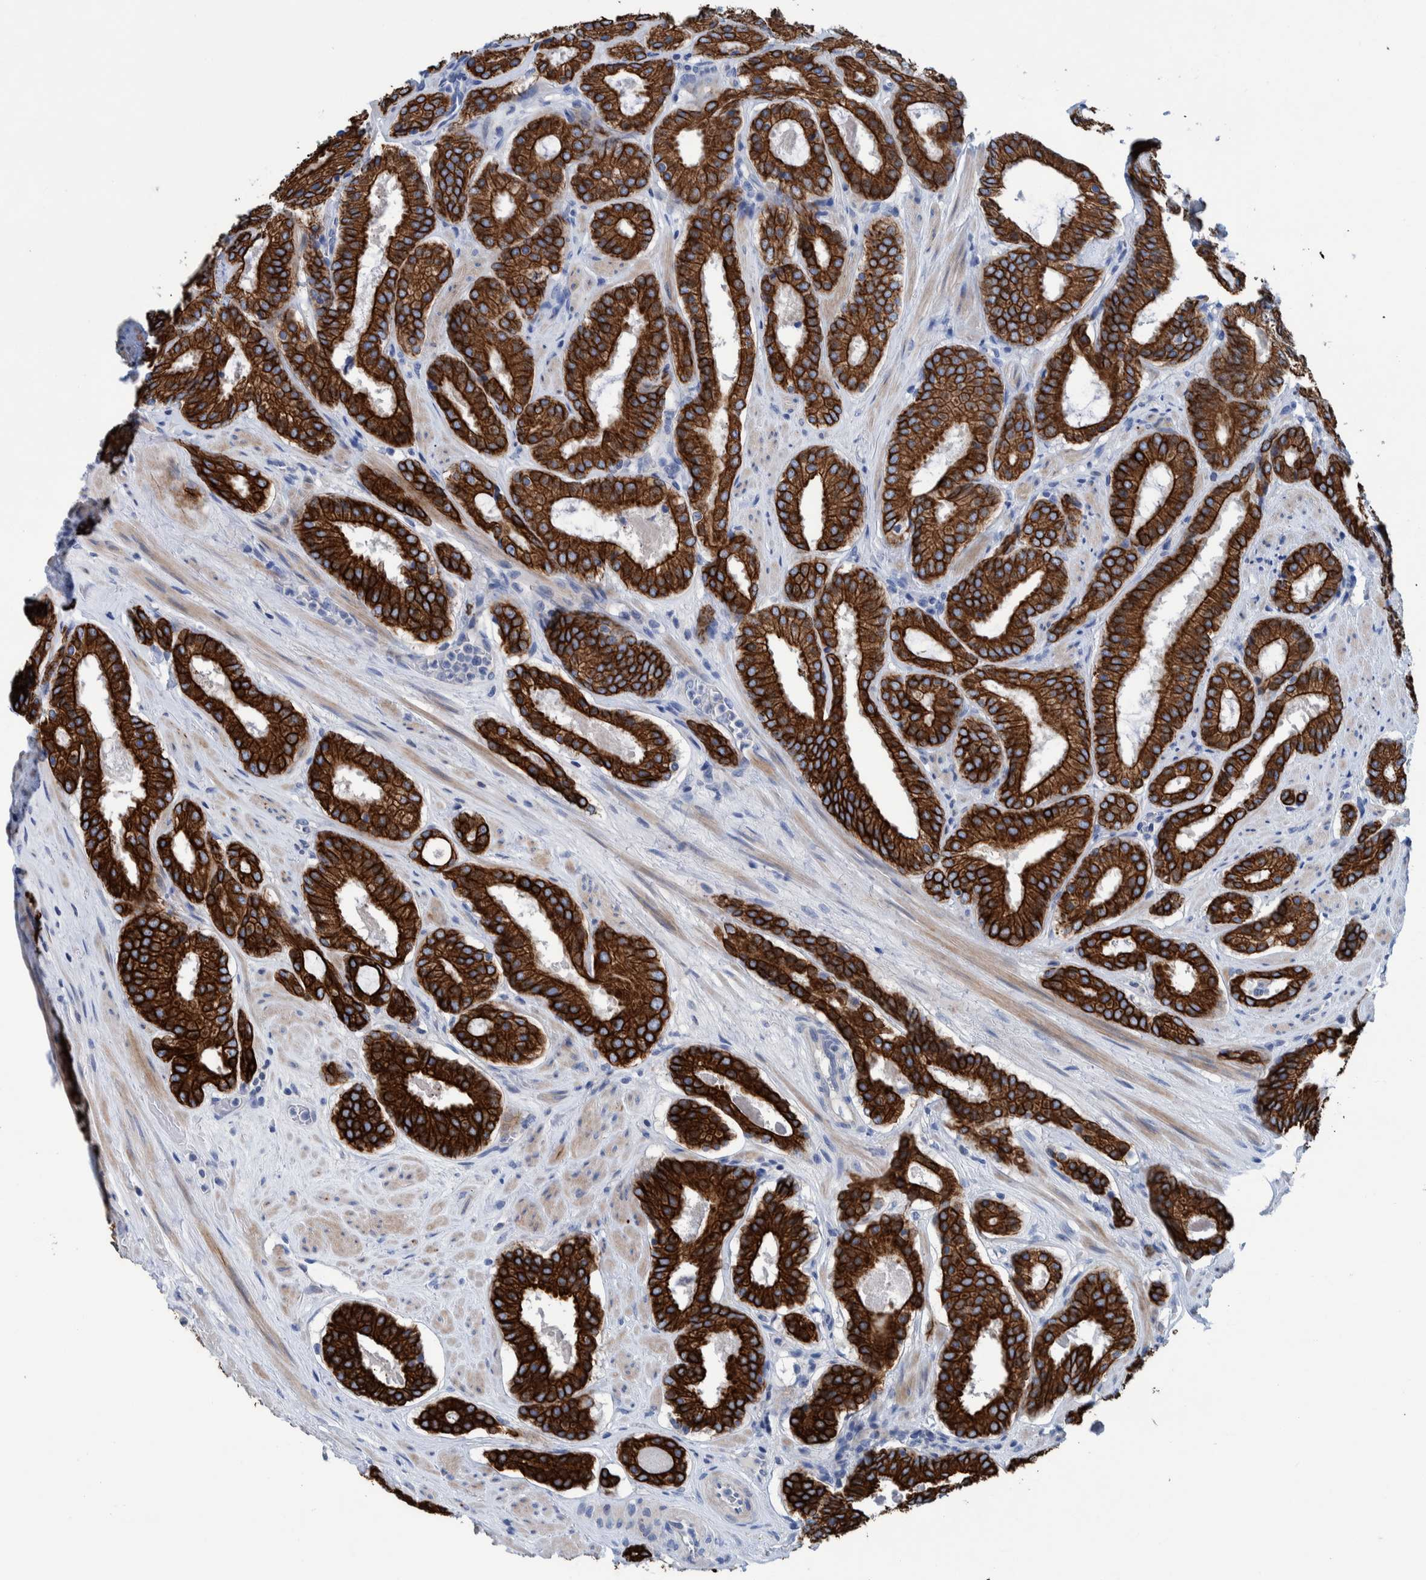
{"staining": {"intensity": "strong", "quantity": ">75%", "location": "cytoplasmic/membranous"}, "tissue": "prostate cancer", "cell_type": "Tumor cells", "image_type": "cancer", "snomed": [{"axis": "morphology", "description": "Adenocarcinoma, Low grade"}, {"axis": "topography", "description": "Prostate"}], "caption": "Immunohistochemical staining of human low-grade adenocarcinoma (prostate) displays high levels of strong cytoplasmic/membranous expression in about >75% of tumor cells.", "gene": "MKS1", "patient": {"sex": "male", "age": 69}}